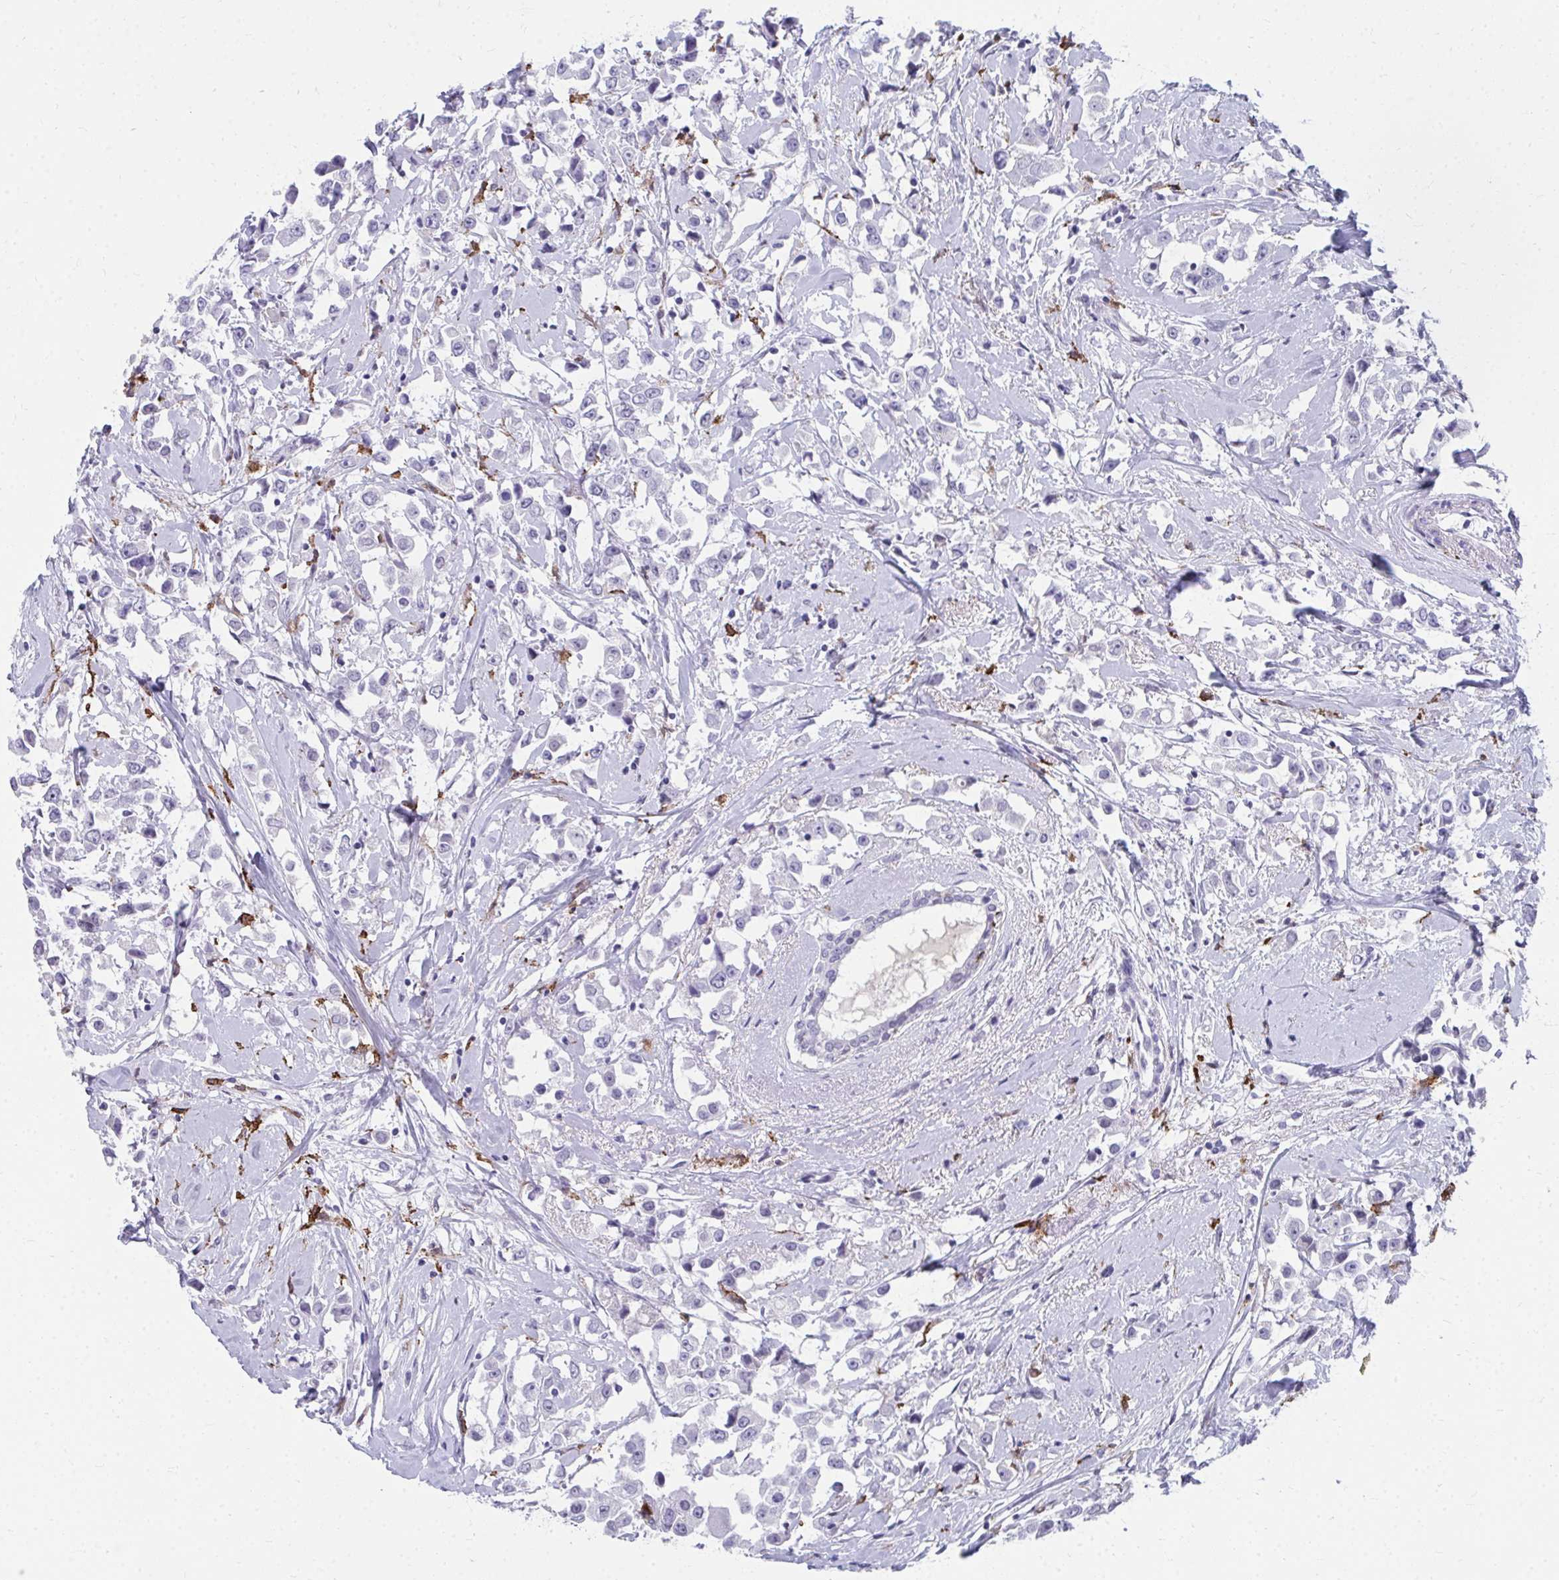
{"staining": {"intensity": "negative", "quantity": "none", "location": "none"}, "tissue": "breast cancer", "cell_type": "Tumor cells", "image_type": "cancer", "snomed": [{"axis": "morphology", "description": "Duct carcinoma"}, {"axis": "topography", "description": "Breast"}], "caption": "Tumor cells show no significant protein positivity in breast cancer (infiltrating ductal carcinoma).", "gene": "CD163", "patient": {"sex": "female", "age": 61}}